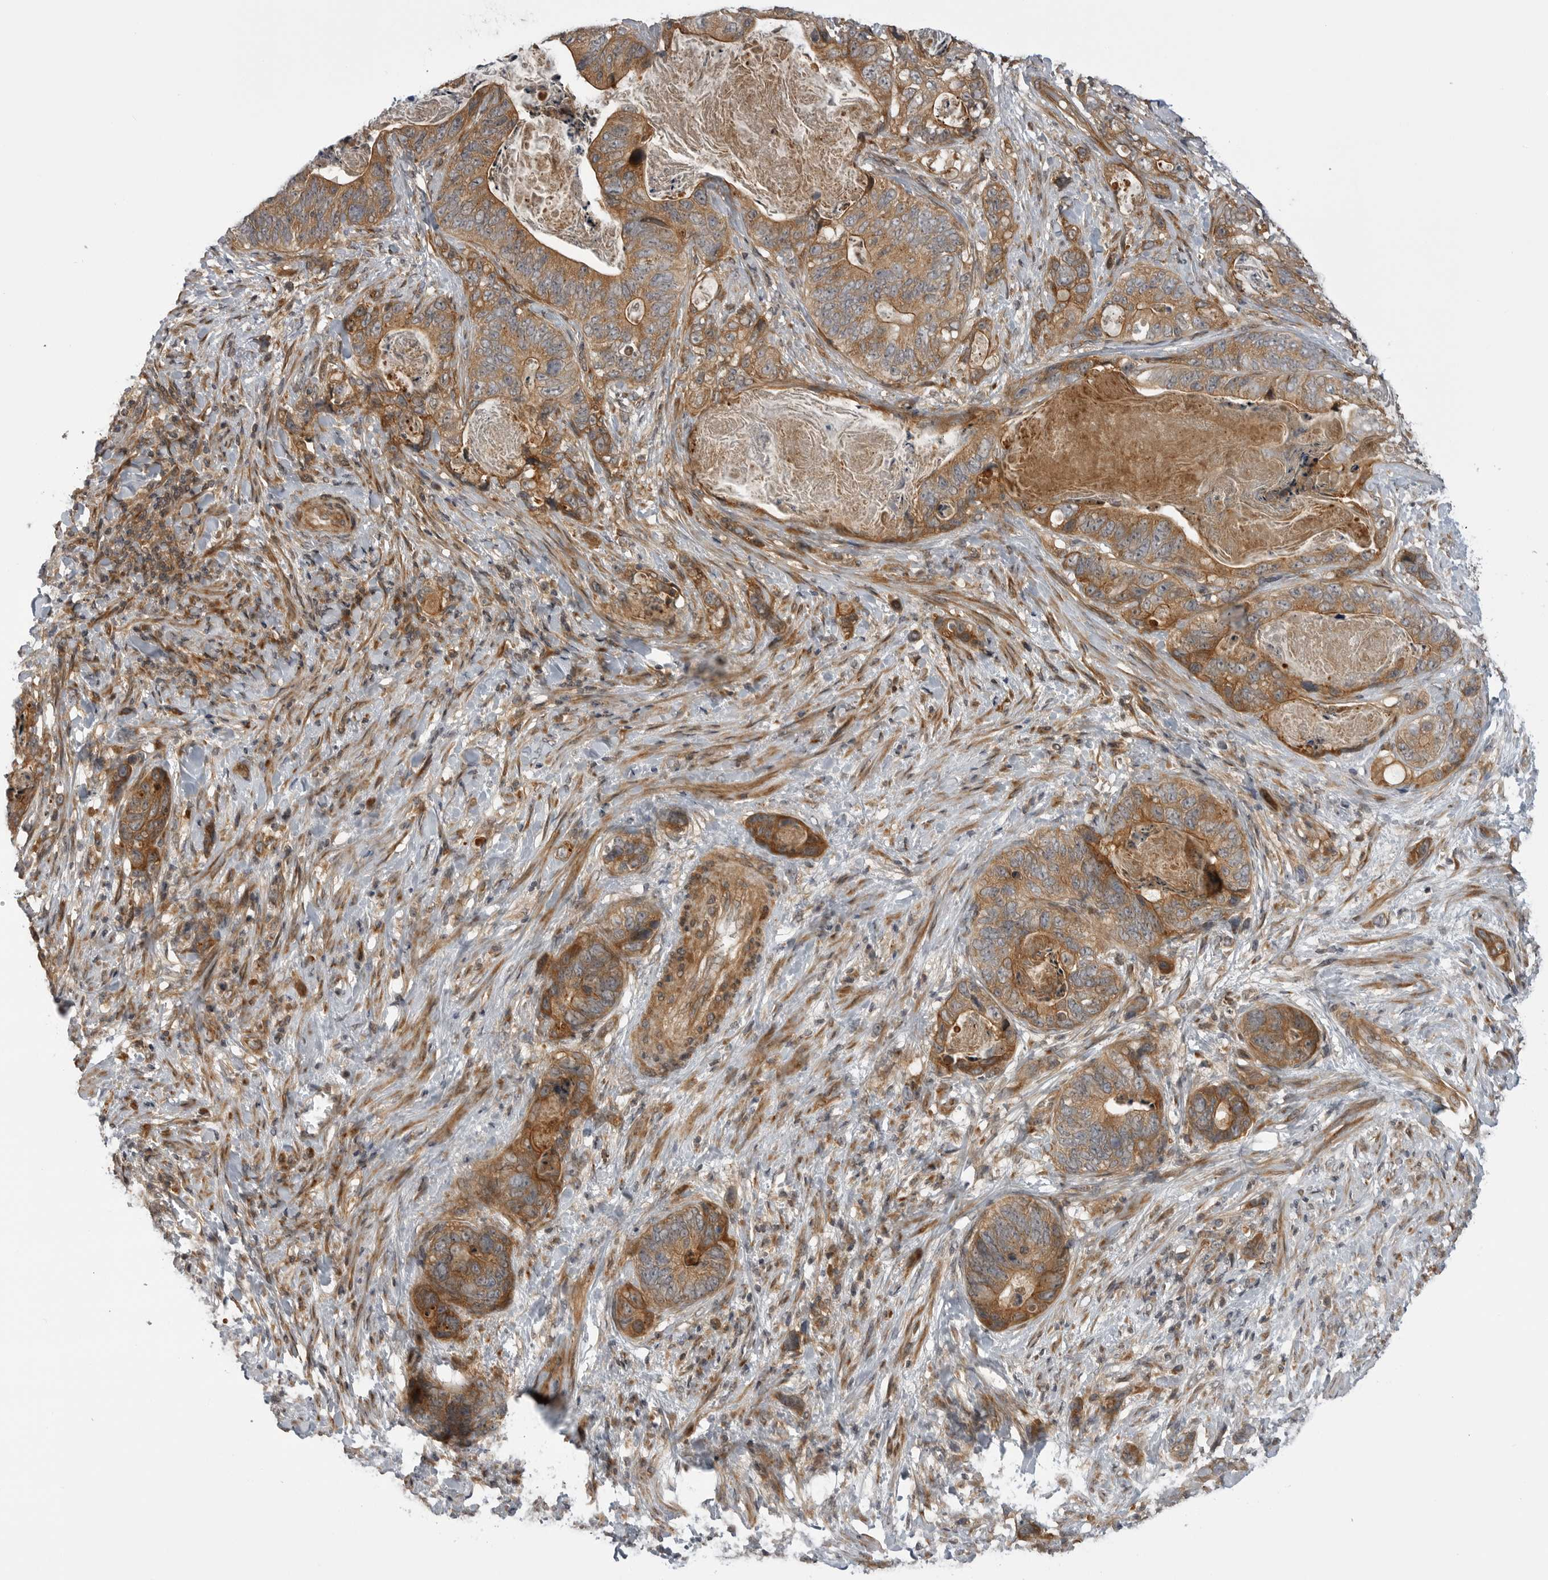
{"staining": {"intensity": "moderate", "quantity": ">75%", "location": "cytoplasmic/membranous"}, "tissue": "stomach cancer", "cell_type": "Tumor cells", "image_type": "cancer", "snomed": [{"axis": "morphology", "description": "Normal tissue, NOS"}, {"axis": "morphology", "description": "Adenocarcinoma, NOS"}, {"axis": "topography", "description": "Stomach"}], "caption": "Immunohistochemical staining of stomach cancer (adenocarcinoma) displays moderate cytoplasmic/membranous protein staining in about >75% of tumor cells. Using DAB (brown) and hematoxylin (blue) stains, captured at high magnification using brightfield microscopy.", "gene": "LRRC45", "patient": {"sex": "female", "age": 89}}